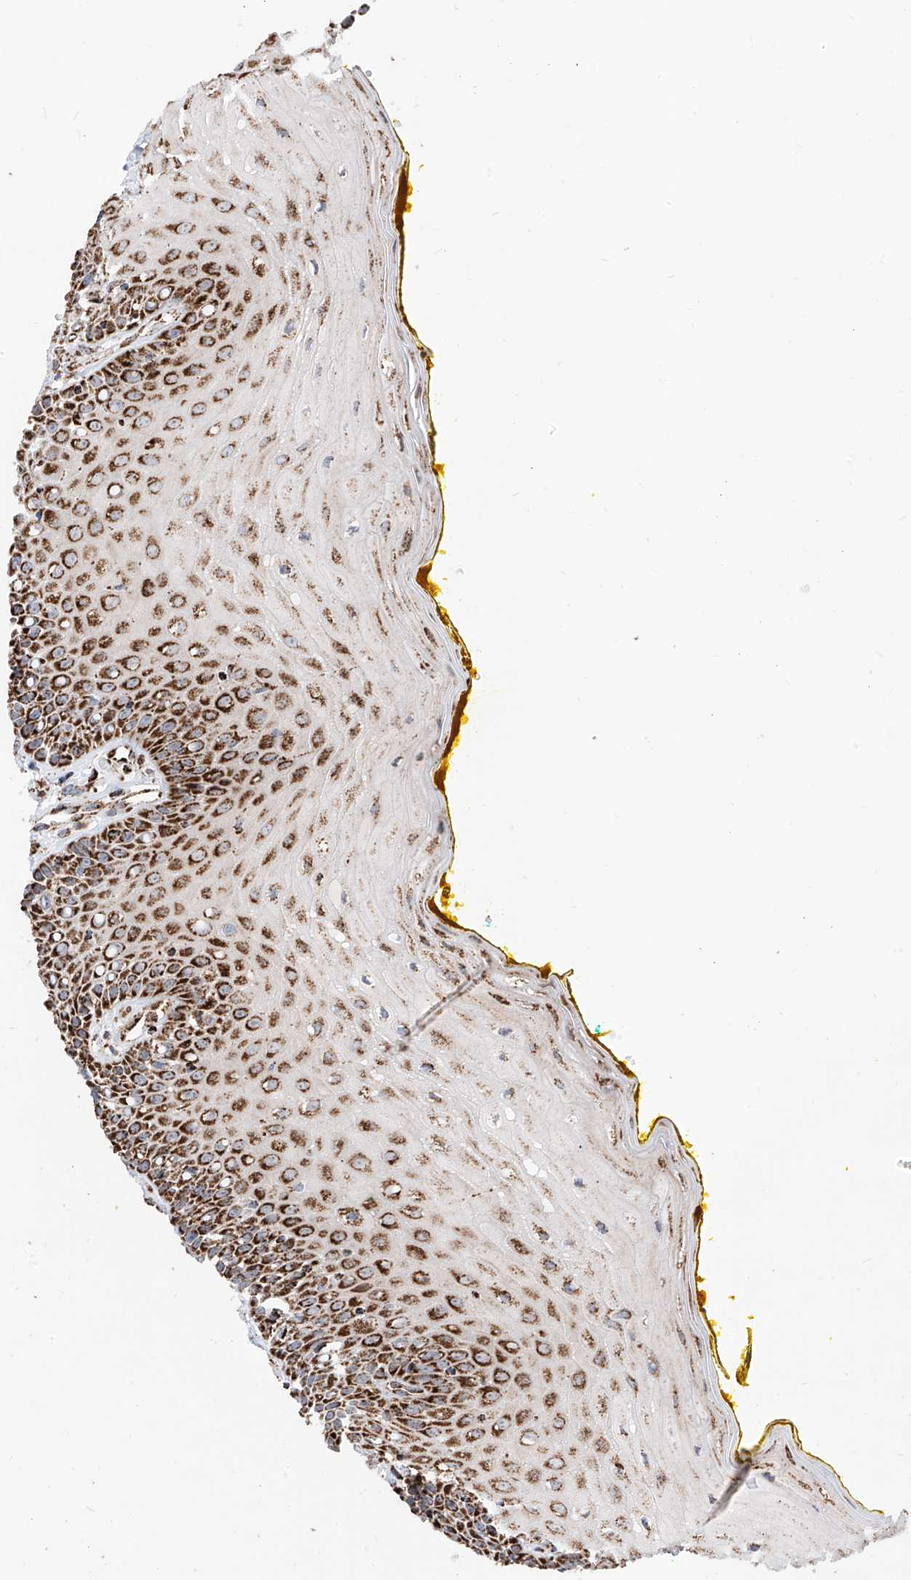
{"staining": {"intensity": "strong", "quantity": ">75%", "location": "cytoplasmic/membranous"}, "tissue": "oral mucosa", "cell_type": "Squamous epithelial cells", "image_type": "normal", "snomed": [{"axis": "morphology", "description": "Normal tissue, NOS"}, {"axis": "morphology", "description": "Squamous cell carcinoma, NOS"}, {"axis": "topography", "description": "Oral tissue"}, {"axis": "topography", "description": "Head-Neck"}], "caption": "The micrograph reveals immunohistochemical staining of unremarkable oral mucosa. There is strong cytoplasmic/membranous staining is appreciated in approximately >75% of squamous epithelial cells. The staining was performed using DAB to visualize the protein expression in brown, while the nuclei were stained in blue with hematoxylin (Magnification: 20x).", "gene": "COX5B", "patient": {"sex": "female", "age": 70}}